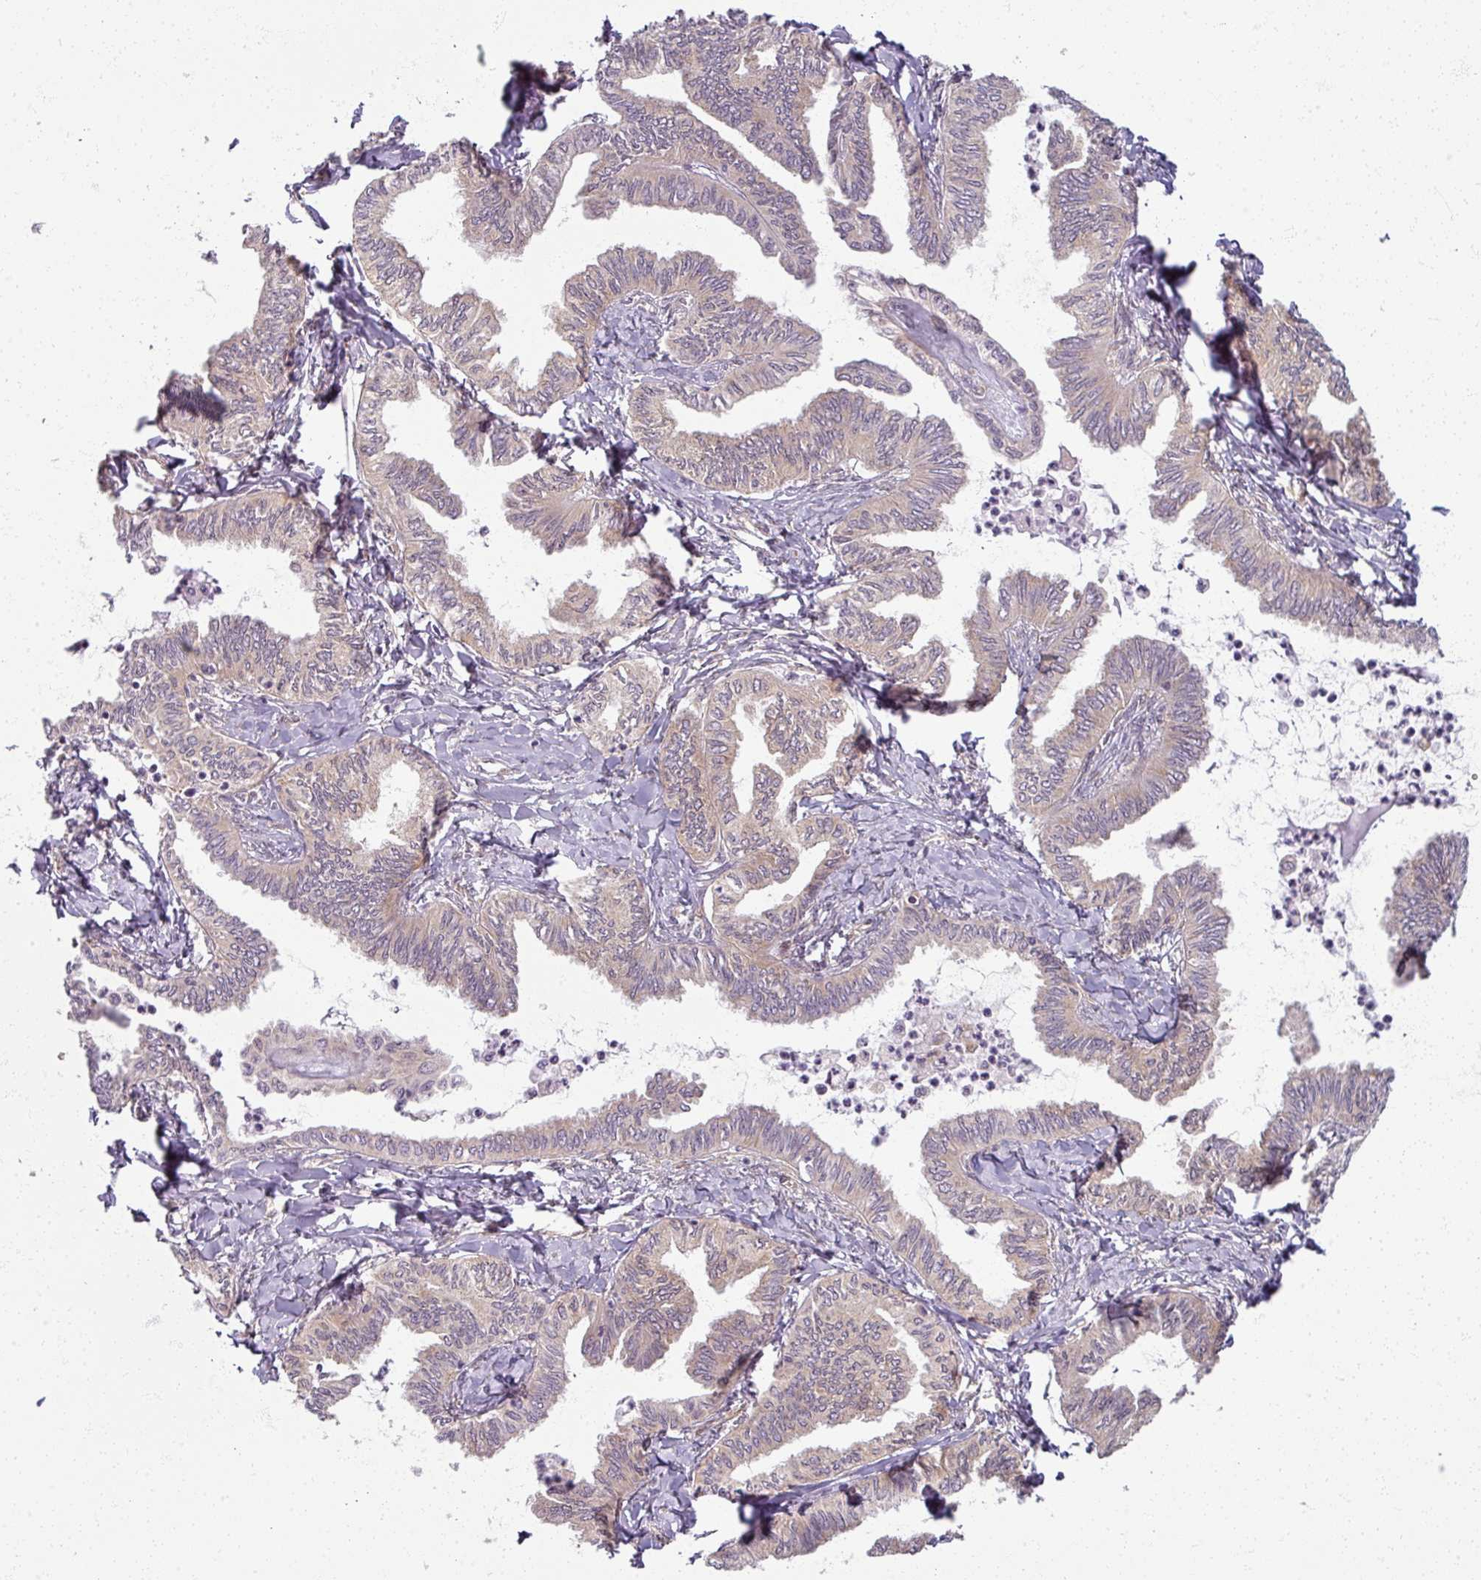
{"staining": {"intensity": "negative", "quantity": "none", "location": "none"}, "tissue": "ovarian cancer", "cell_type": "Tumor cells", "image_type": "cancer", "snomed": [{"axis": "morphology", "description": "Carcinoma, endometroid"}, {"axis": "topography", "description": "Ovary"}], "caption": "IHC photomicrograph of human ovarian endometroid carcinoma stained for a protein (brown), which reveals no staining in tumor cells.", "gene": "AGPAT4", "patient": {"sex": "female", "age": 70}}